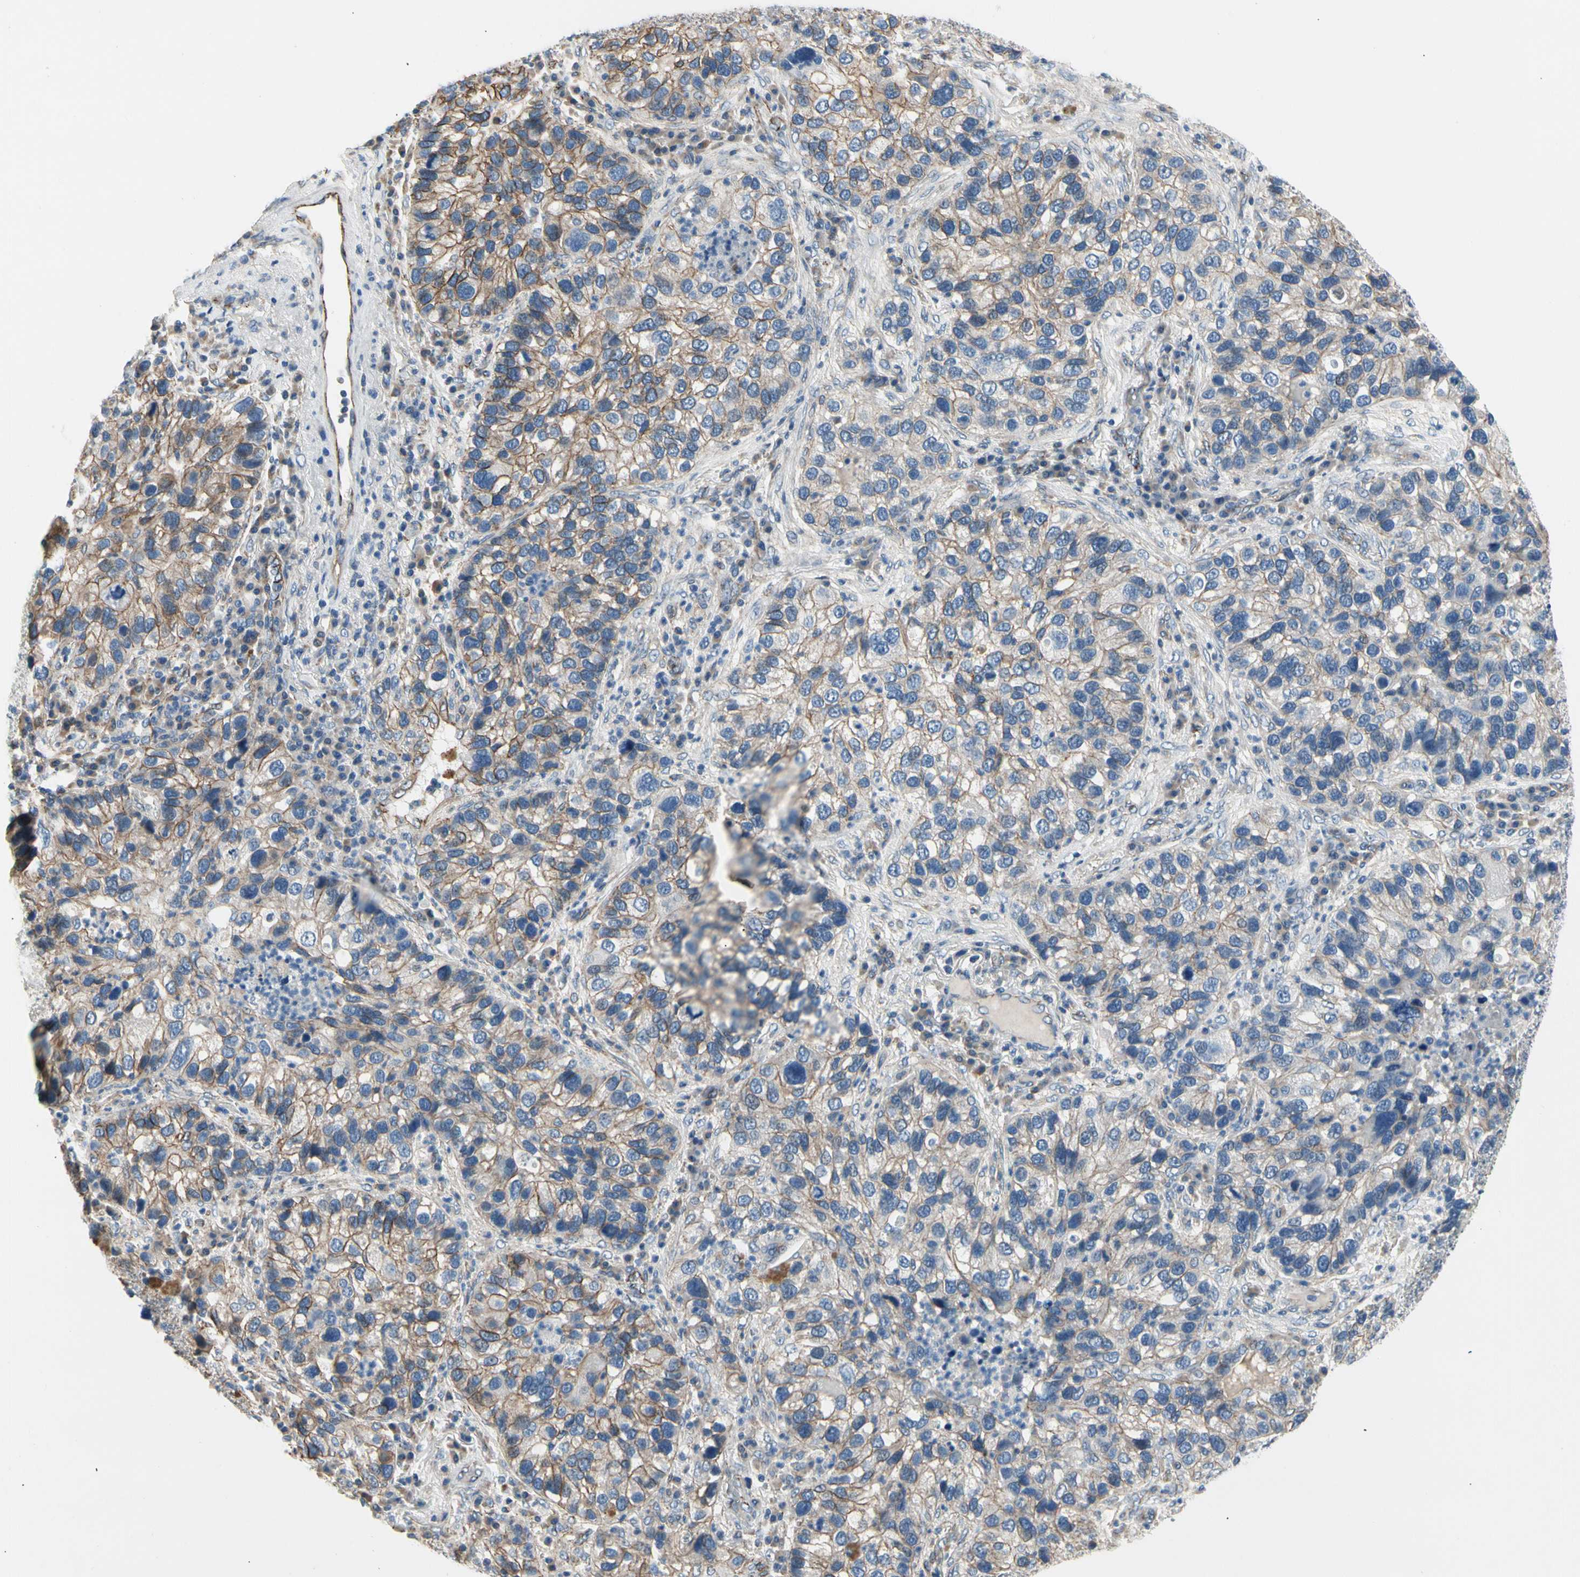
{"staining": {"intensity": "moderate", "quantity": "25%-75%", "location": "cytoplasmic/membranous"}, "tissue": "lung cancer", "cell_type": "Tumor cells", "image_type": "cancer", "snomed": [{"axis": "morphology", "description": "Normal tissue, NOS"}, {"axis": "morphology", "description": "Adenocarcinoma, NOS"}, {"axis": "topography", "description": "Bronchus"}, {"axis": "topography", "description": "Lung"}], "caption": "The histopathology image exhibits immunohistochemical staining of adenocarcinoma (lung). There is moderate cytoplasmic/membranous expression is seen in about 25%-75% of tumor cells.", "gene": "LGR6", "patient": {"sex": "male", "age": 54}}